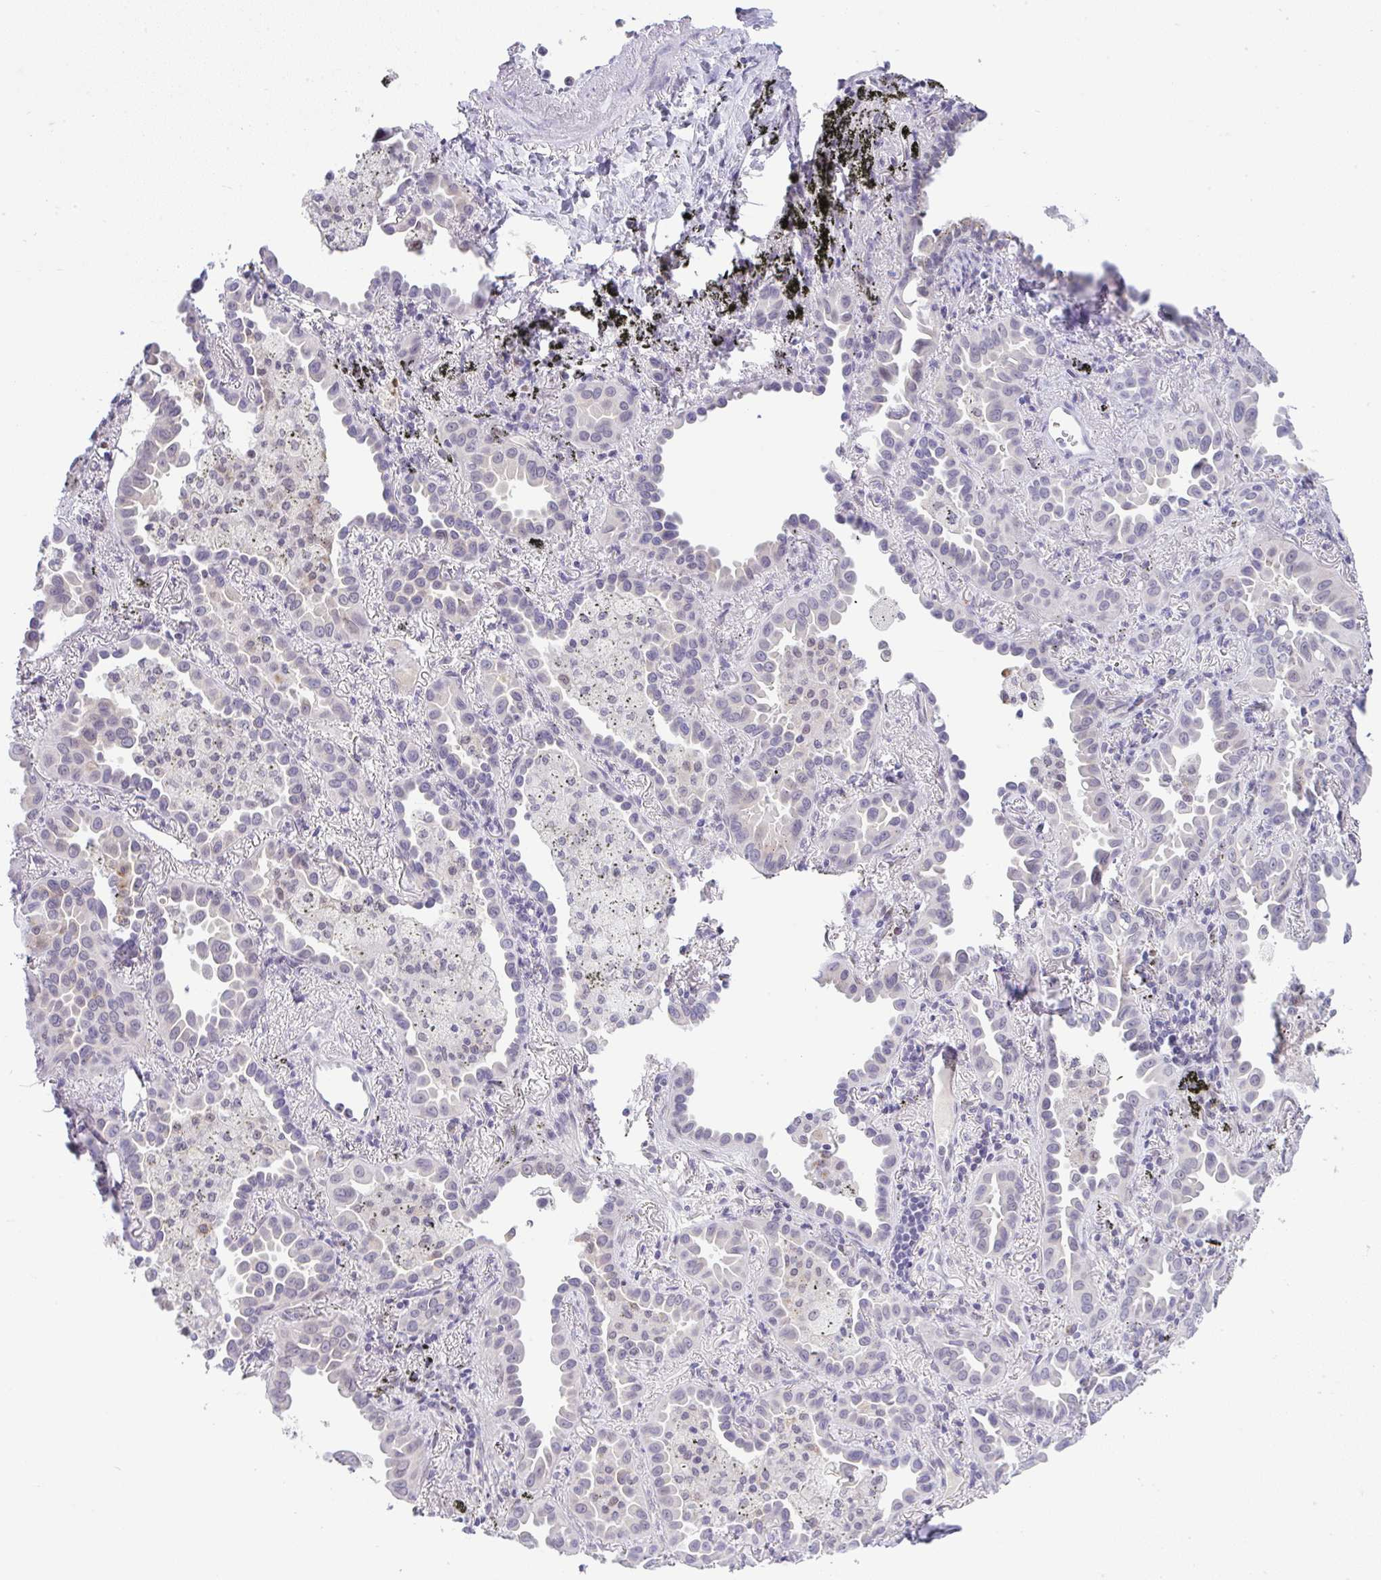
{"staining": {"intensity": "negative", "quantity": "none", "location": "none"}, "tissue": "lung cancer", "cell_type": "Tumor cells", "image_type": "cancer", "snomed": [{"axis": "morphology", "description": "Adenocarcinoma, NOS"}, {"axis": "topography", "description": "Lung"}], "caption": "High magnification brightfield microscopy of lung cancer (adenocarcinoma) stained with DAB (brown) and counterstained with hematoxylin (blue): tumor cells show no significant expression.", "gene": "FAM177A1", "patient": {"sex": "male", "age": 68}}